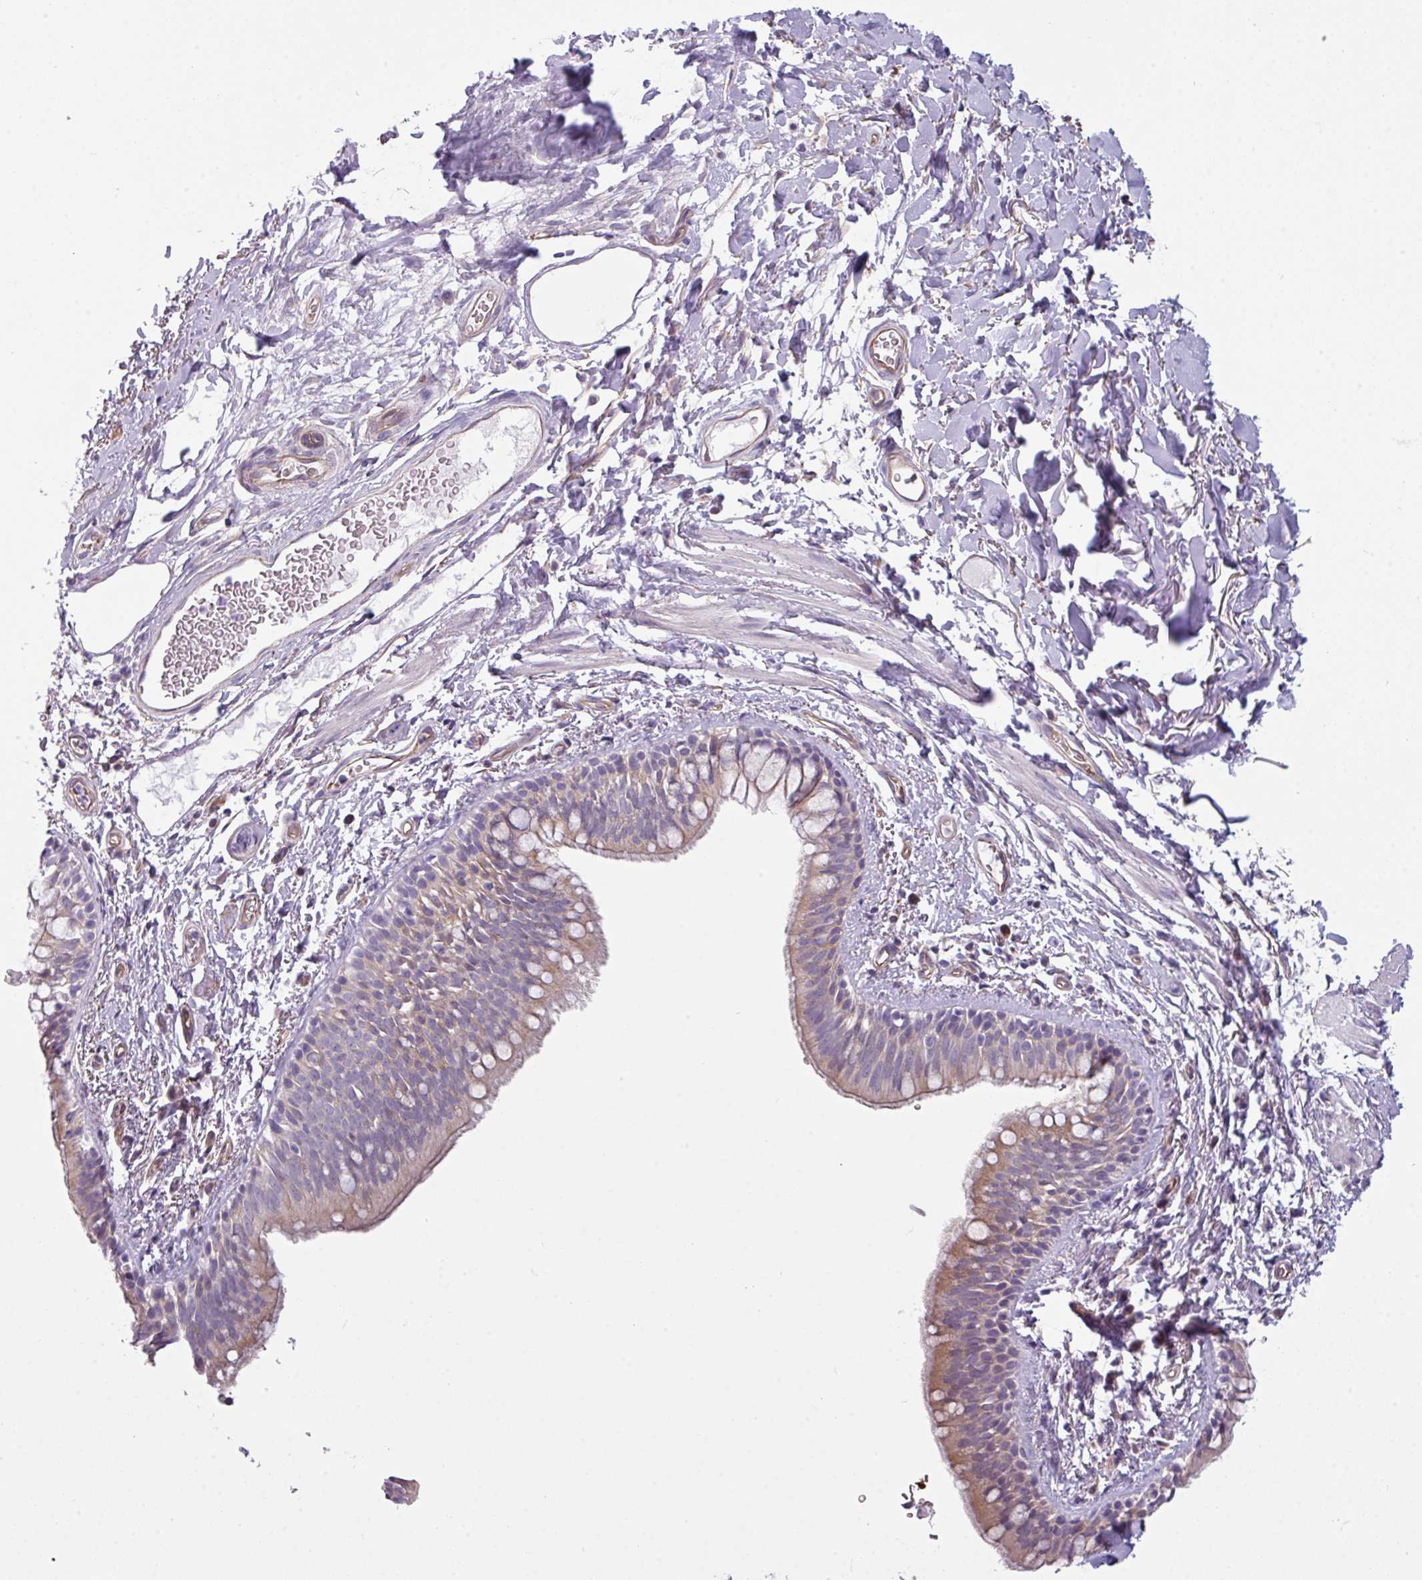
{"staining": {"intensity": "moderate", "quantity": "<25%", "location": "cytoplasmic/membranous"}, "tissue": "bronchus", "cell_type": "Respiratory epithelial cells", "image_type": "normal", "snomed": [{"axis": "morphology", "description": "Normal tissue, NOS"}, {"axis": "morphology", "description": "Squamous cell carcinoma, NOS"}, {"axis": "topography", "description": "Bronchus"}, {"axis": "topography", "description": "Lung"}], "caption": "DAB immunohistochemical staining of unremarkable bronchus displays moderate cytoplasmic/membranous protein expression in approximately <25% of respiratory epithelial cells.", "gene": "BUD23", "patient": {"sex": "female", "age": 70}}